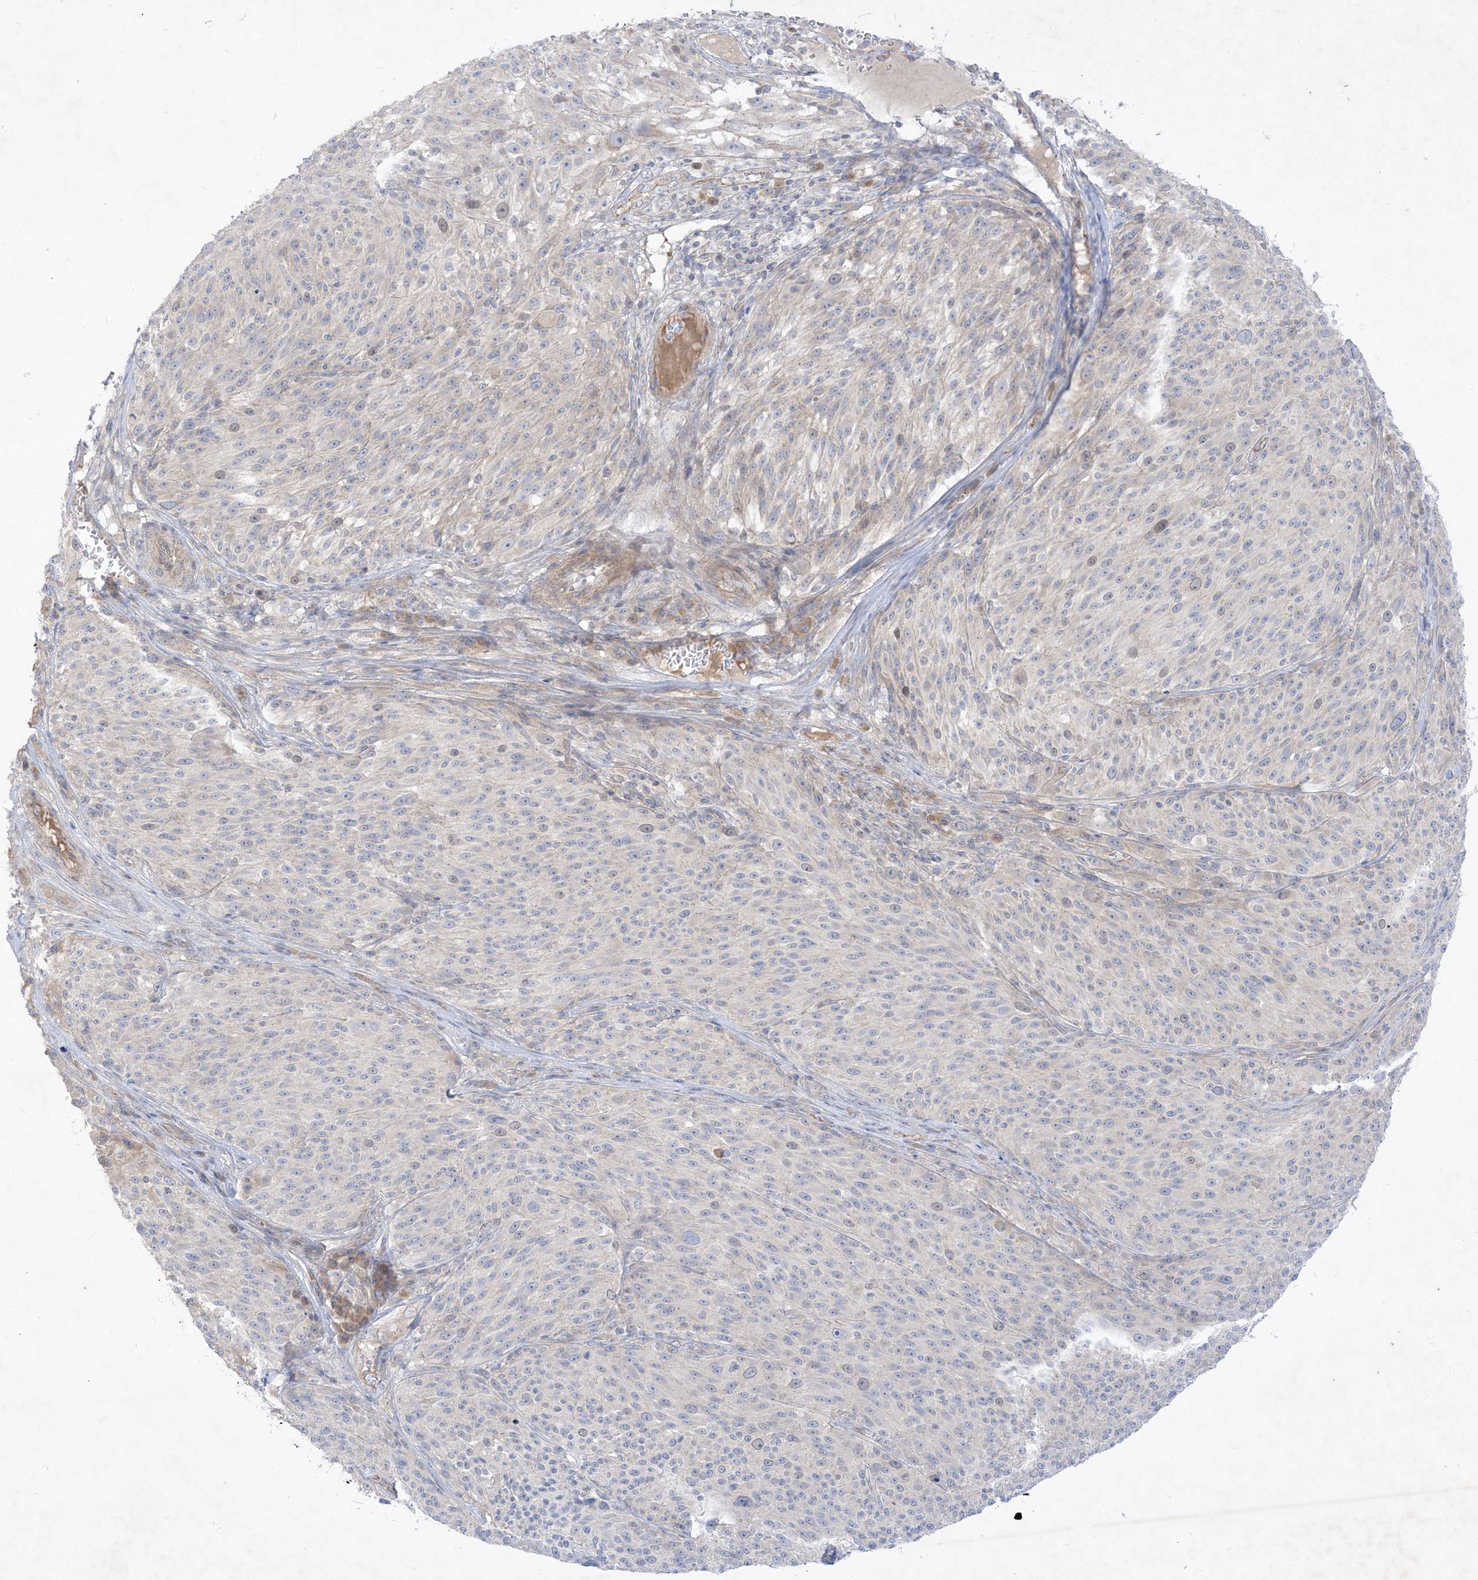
{"staining": {"intensity": "negative", "quantity": "none", "location": "none"}, "tissue": "melanoma", "cell_type": "Tumor cells", "image_type": "cancer", "snomed": [{"axis": "morphology", "description": "Malignant melanoma, NOS"}, {"axis": "topography", "description": "Skin of trunk"}], "caption": "Photomicrograph shows no significant protein staining in tumor cells of malignant melanoma.", "gene": "PLEKHA3", "patient": {"sex": "male", "age": 71}}